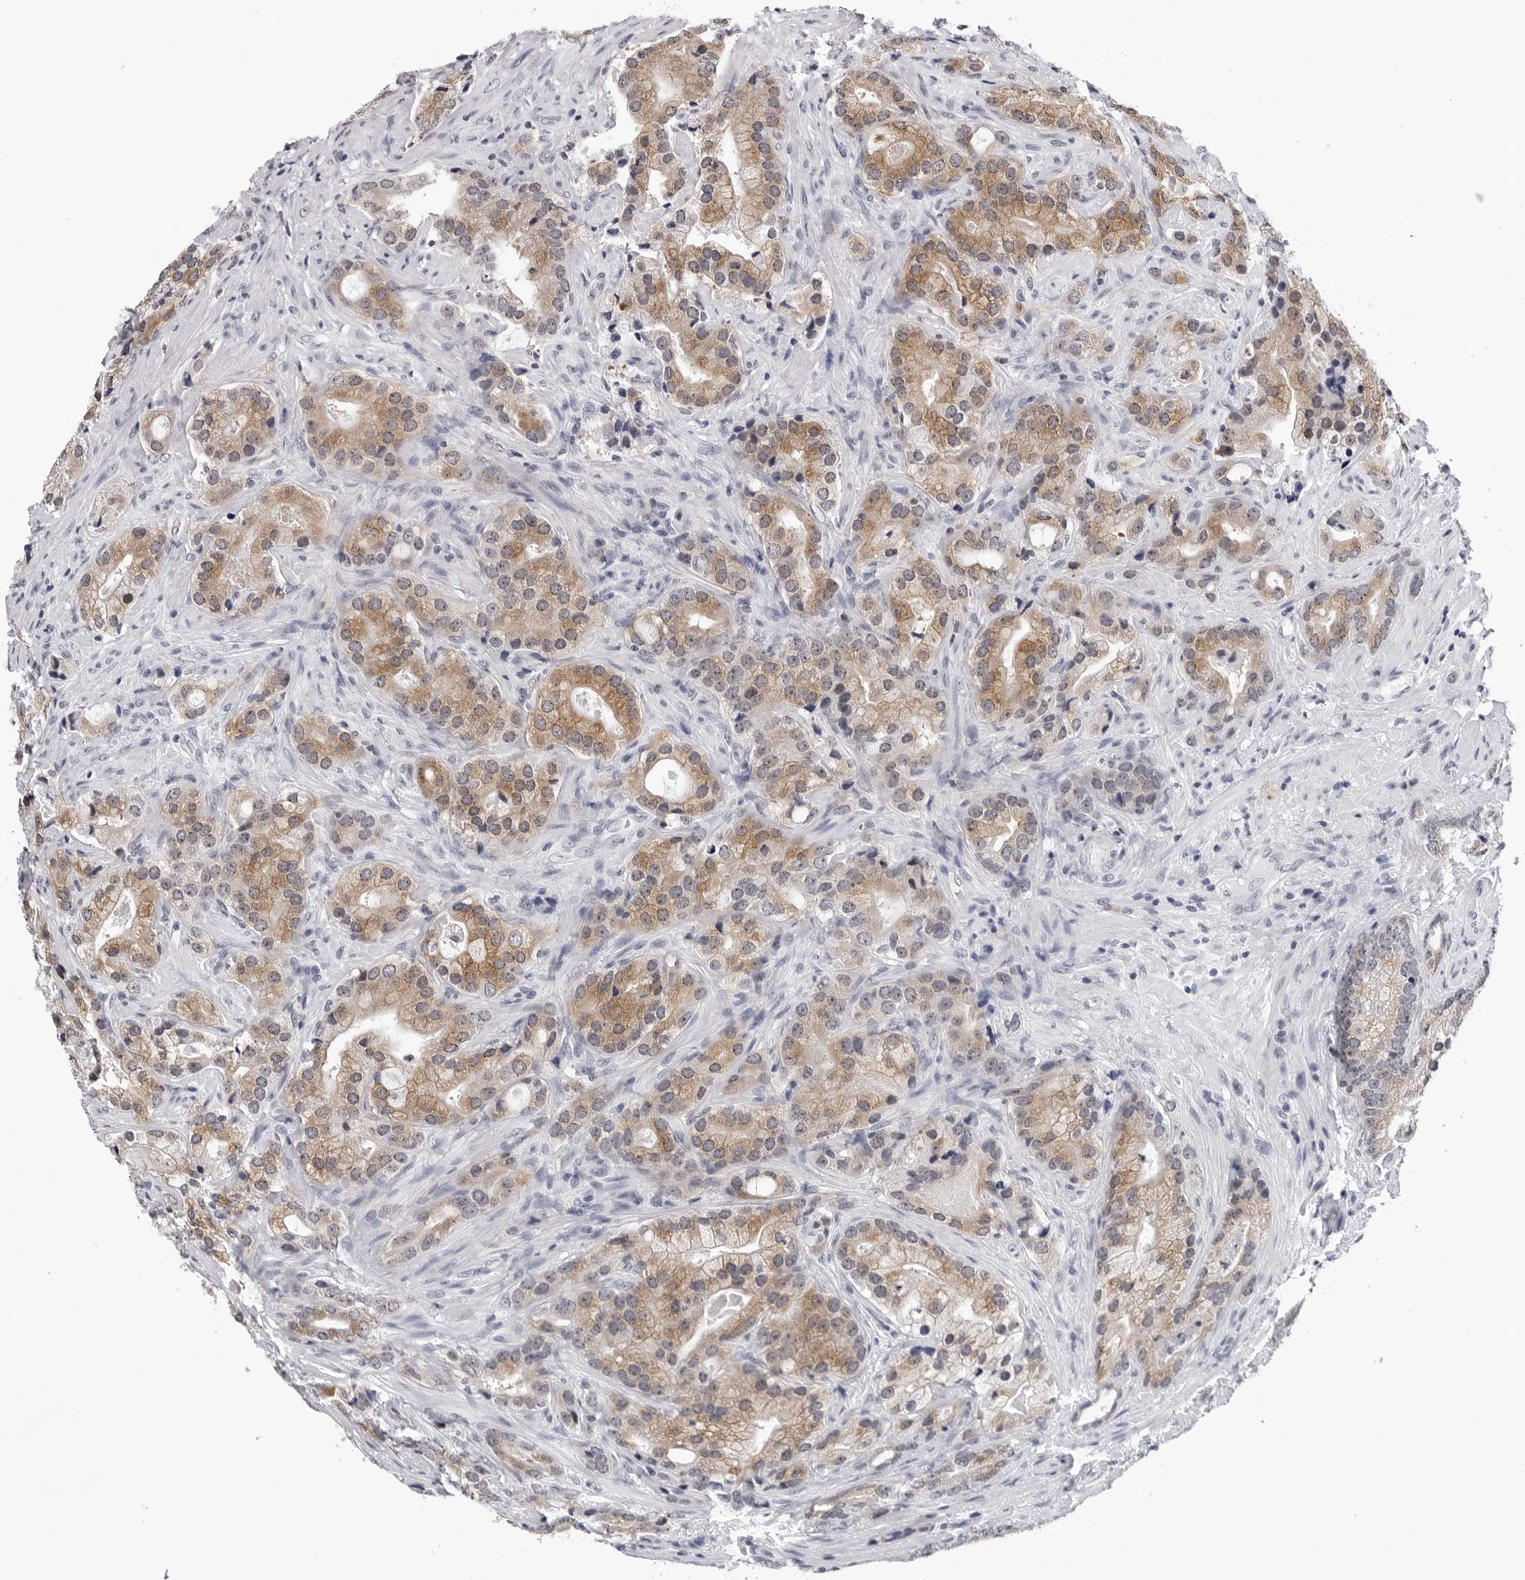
{"staining": {"intensity": "moderate", "quantity": ">75%", "location": "cytoplasmic/membranous"}, "tissue": "prostate cancer", "cell_type": "Tumor cells", "image_type": "cancer", "snomed": [{"axis": "morphology", "description": "Adenocarcinoma, High grade"}, {"axis": "topography", "description": "Prostate"}], "caption": "Prostate cancer (high-grade adenocarcinoma) stained with DAB immunohistochemistry (IHC) demonstrates medium levels of moderate cytoplasmic/membranous expression in approximately >75% of tumor cells.", "gene": "GNL2", "patient": {"sex": "male", "age": 70}}